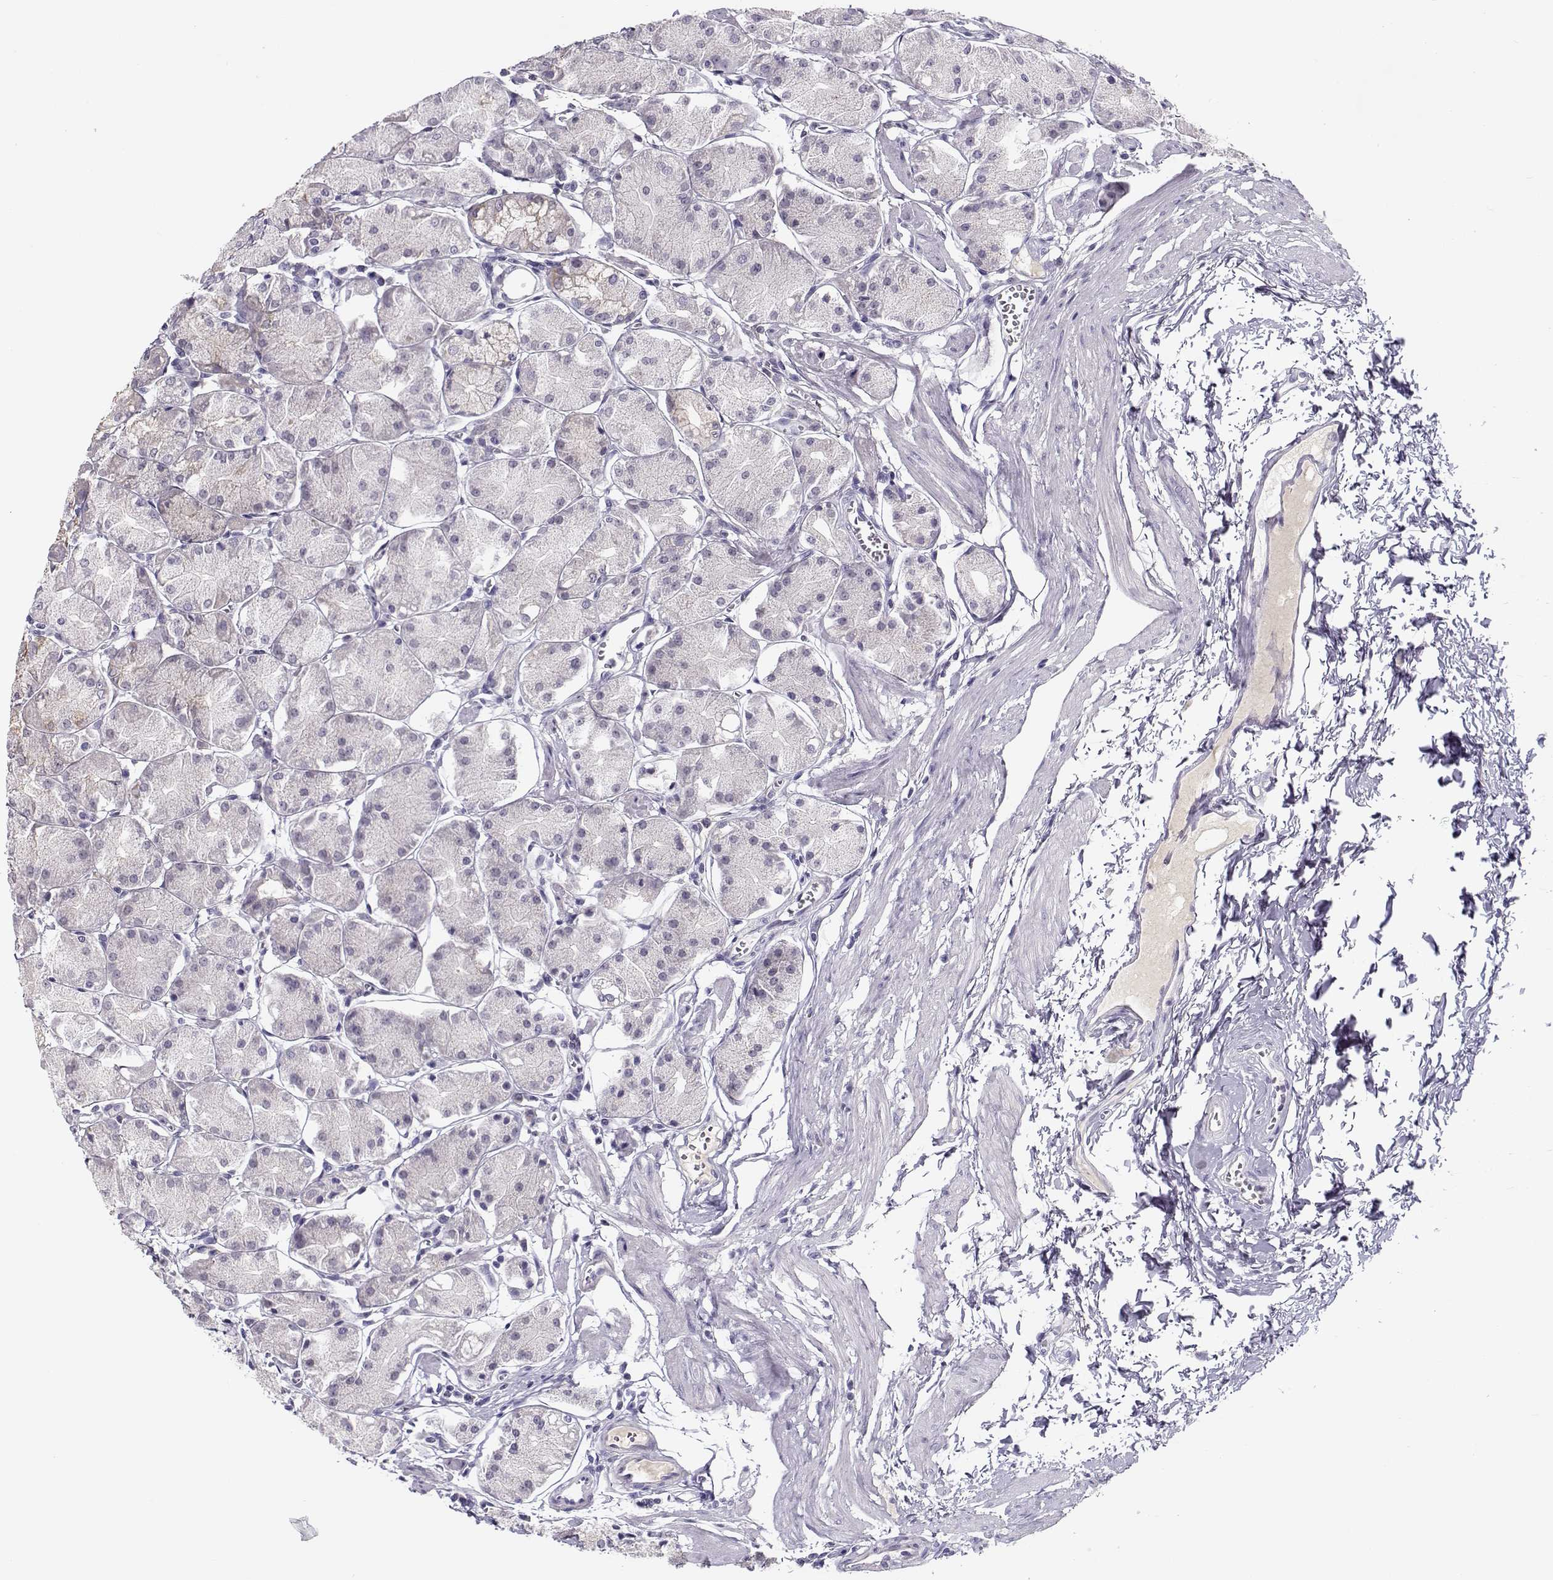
{"staining": {"intensity": "negative", "quantity": "none", "location": "none"}, "tissue": "stomach", "cell_type": "Glandular cells", "image_type": "normal", "snomed": [{"axis": "morphology", "description": "Normal tissue, NOS"}, {"axis": "topography", "description": "Stomach, upper"}], "caption": "A micrograph of stomach stained for a protein exhibits no brown staining in glandular cells. (Brightfield microscopy of DAB (3,3'-diaminobenzidine) immunohistochemistry at high magnification).", "gene": "CFAP77", "patient": {"sex": "male", "age": 60}}